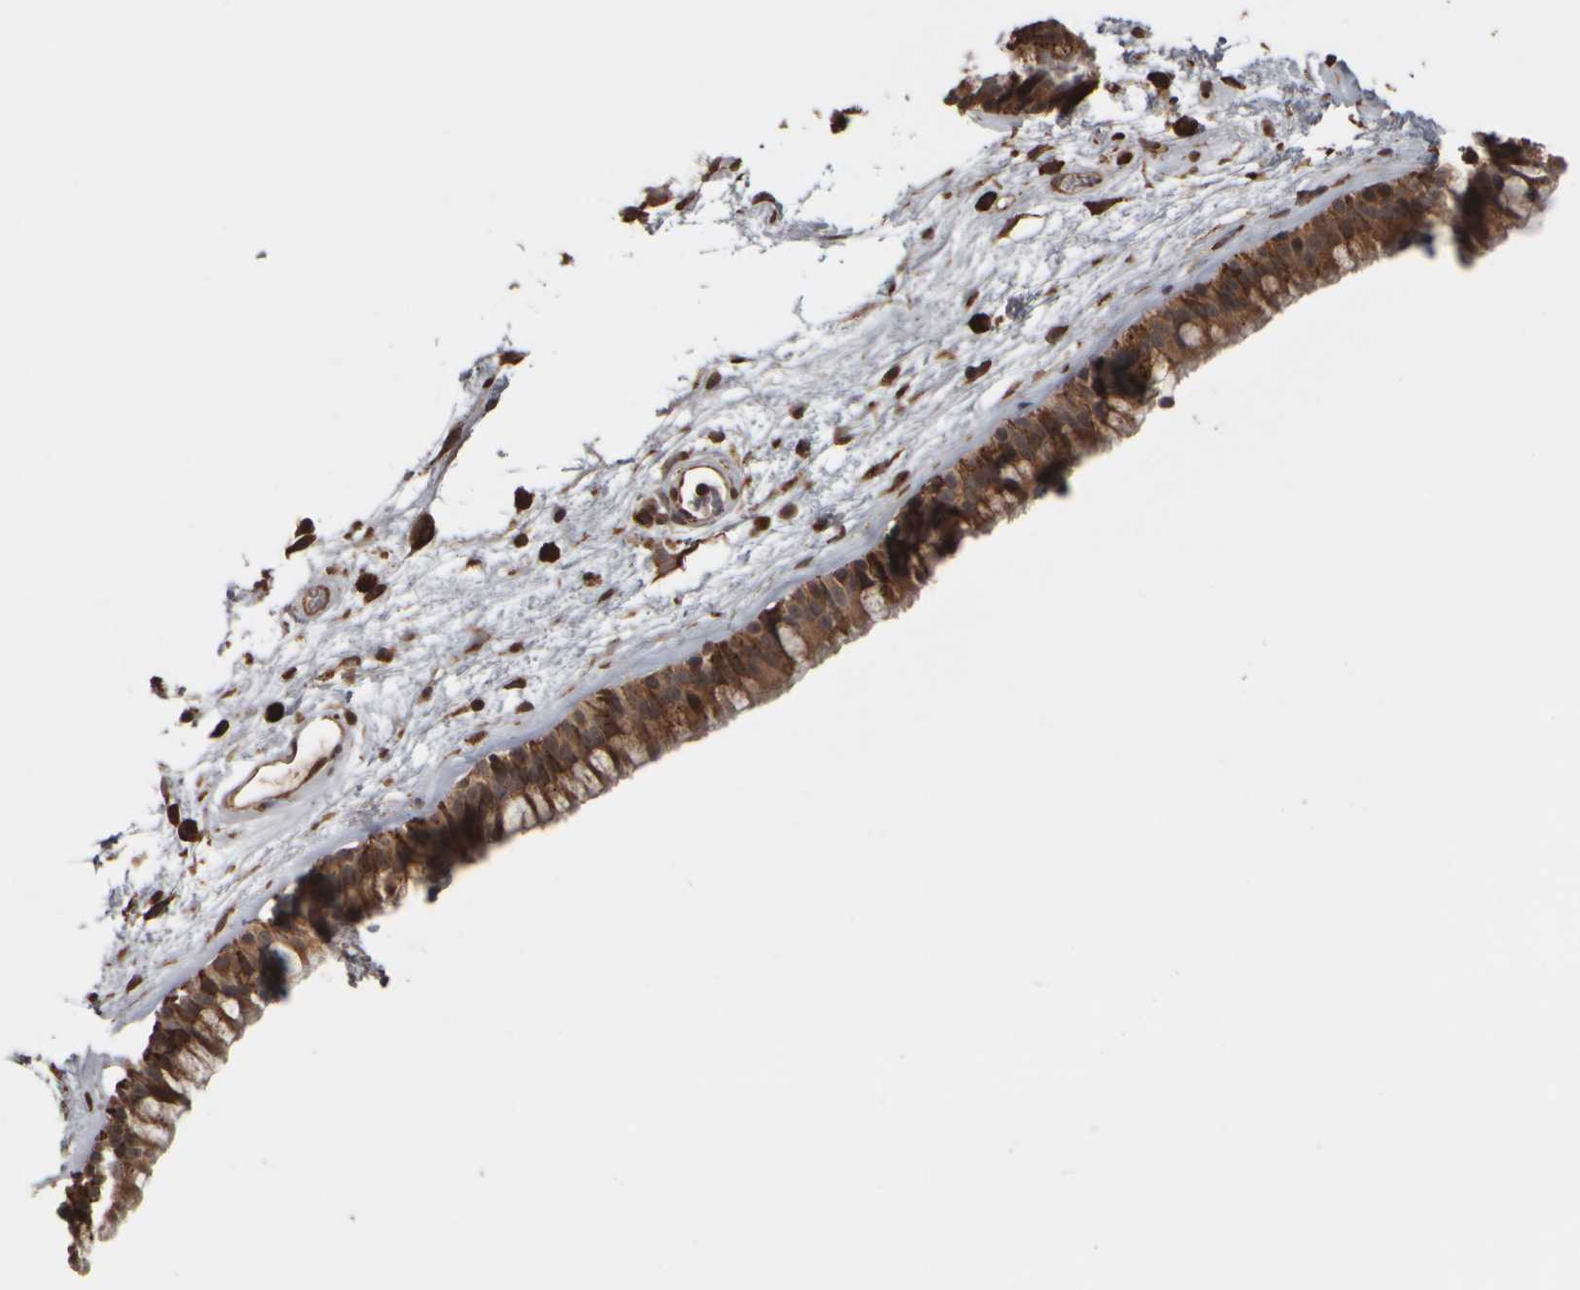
{"staining": {"intensity": "strong", "quantity": ">75%", "location": "cytoplasmic/membranous"}, "tissue": "nasopharynx", "cell_type": "Respiratory epithelial cells", "image_type": "normal", "snomed": [{"axis": "morphology", "description": "Normal tissue, NOS"}, {"axis": "morphology", "description": "Inflammation, NOS"}, {"axis": "topography", "description": "Nasopharynx"}], "caption": "DAB (3,3'-diaminobenzidine) immunohistochemical staining of normal nasopharynx demonstrates strong cytoplasmic/membranous protein staining in about >75% of respiratory epithelial cells.", "gene": "AGBL3", "patient": {"sex": "male", "age": 48}}